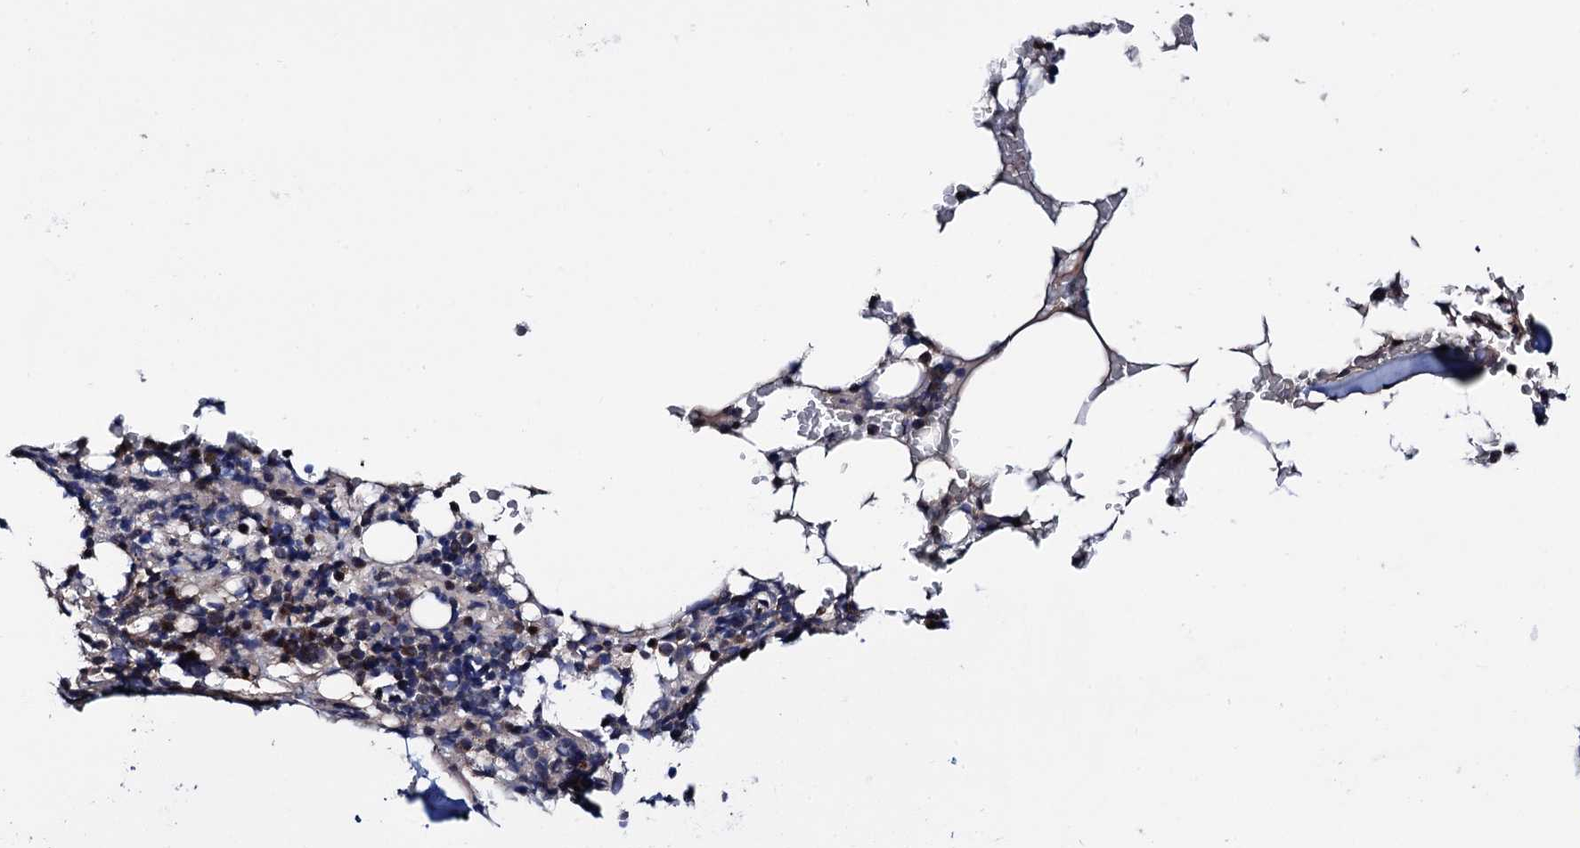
{"staining": {"intensity": "moderate", "quantity": "<25%", "location": "cytoplasmic/membranous"}, "tissue": "bone marrow", "cell_type": "Hematopoietic cells", "image_type": "normal", "snomed": [{"axis": "morphology", "description": "Normal tissue, NOS"}, {"axis": "topography", "description": "Bone marrow"}], "caption": "Normal bone marrow was stained to show a protein in brown. There is low levels of moderate cytoplasmic/membranous staining in approximately <25% of hematopoietic cells.", "gene": "PTCD3", "patient": {"sex": "male", "age": 58}}